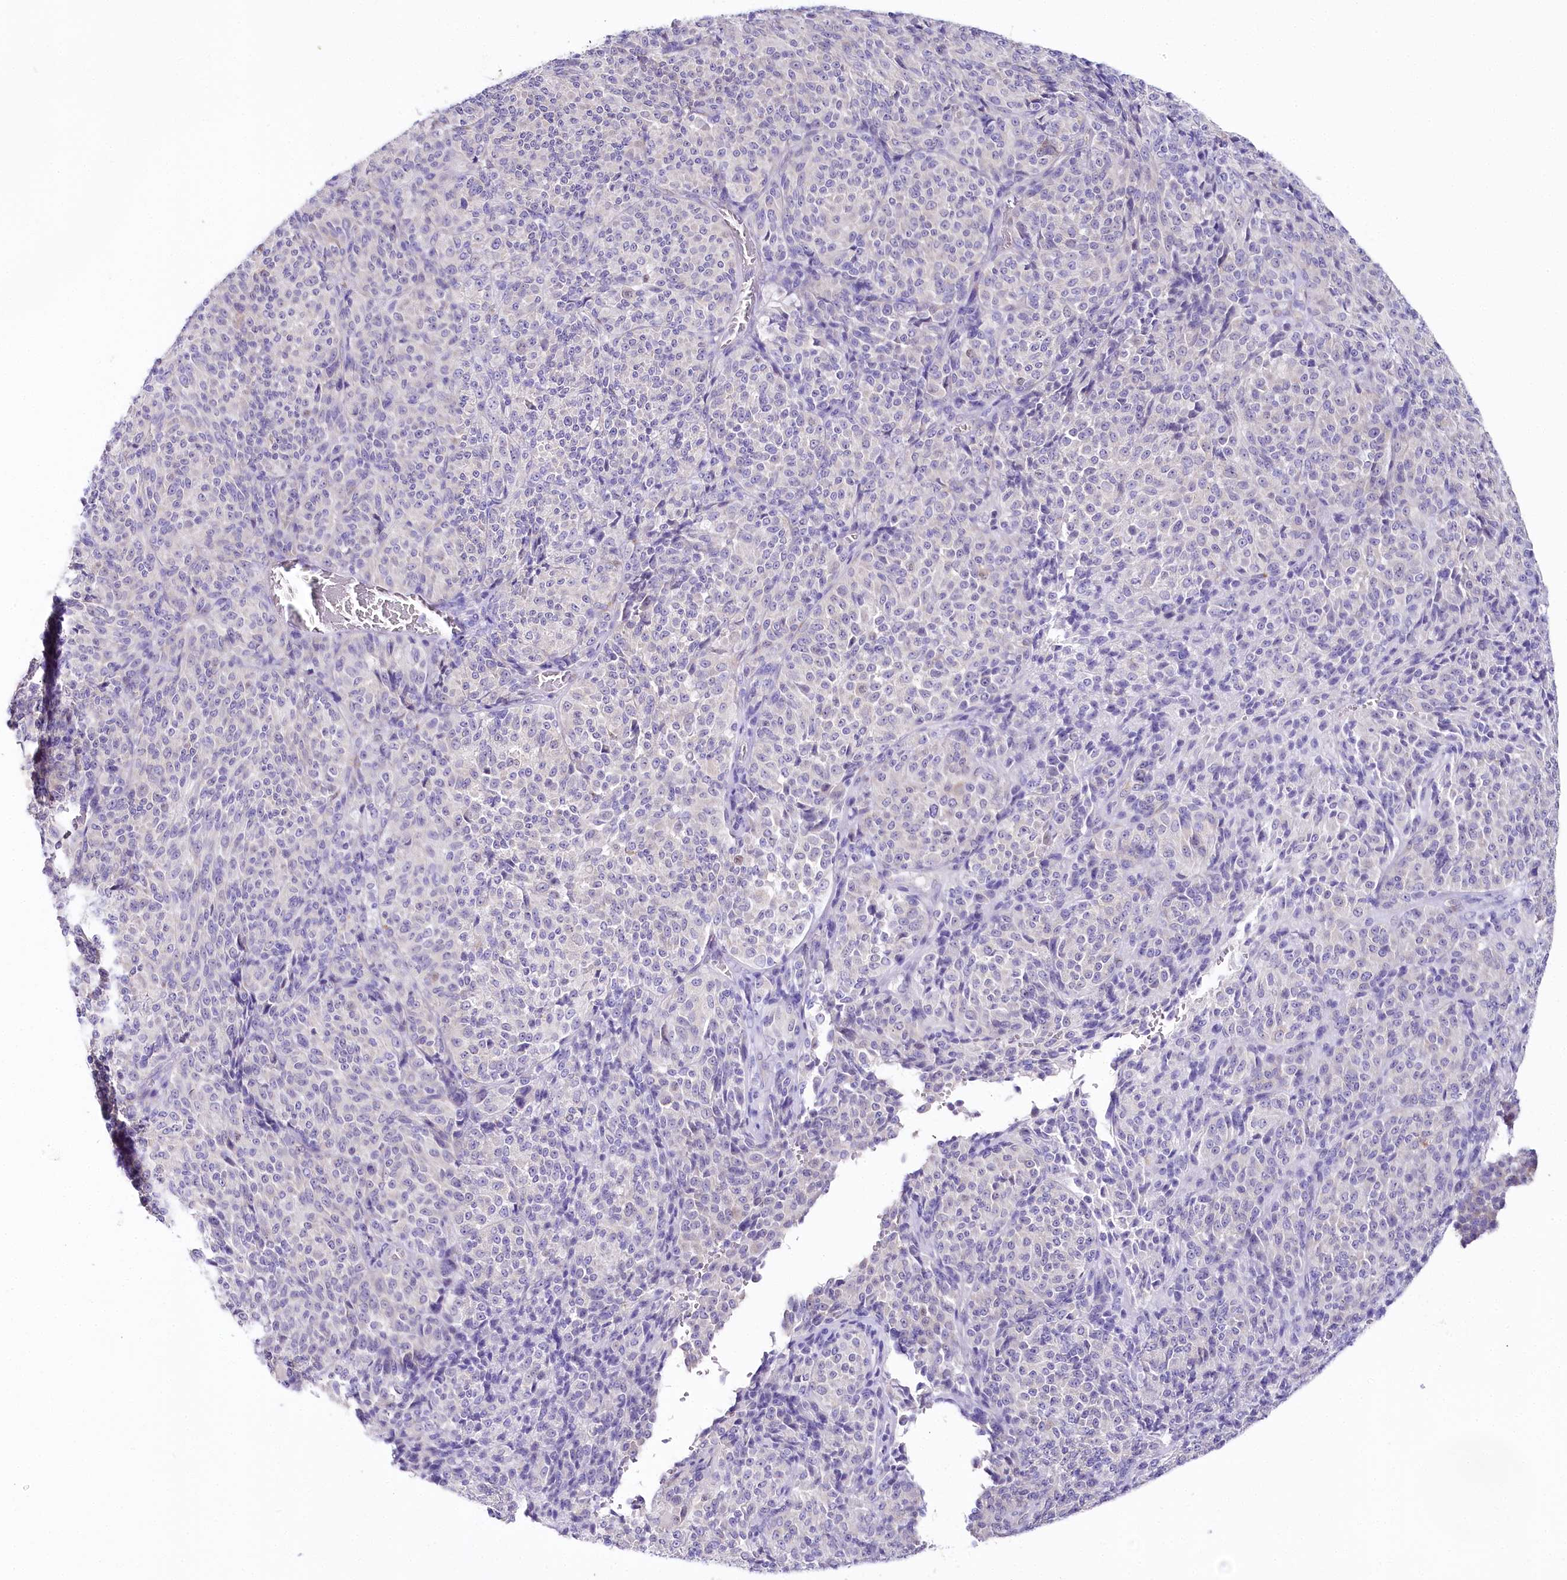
{"staining": {"intensity": "negative", "quantity": "none", "location": "none"}, "tissue": "melanoma", "cell_type": "Tumor cells", "image_type": "cancer", "snomed": [{"axis": "morphology", "description": "Malignant melanoma, Metastatic site"}, {"axis": "topography", "description": "Brain"}], "caption": "High power microscopy image of an IHC histopathology image of malignant melanoma (metastatic site), revealing no significant positivity in tumor cells.", "gene": "CSN3", "patient": {"sex": "female", "age": 56}}